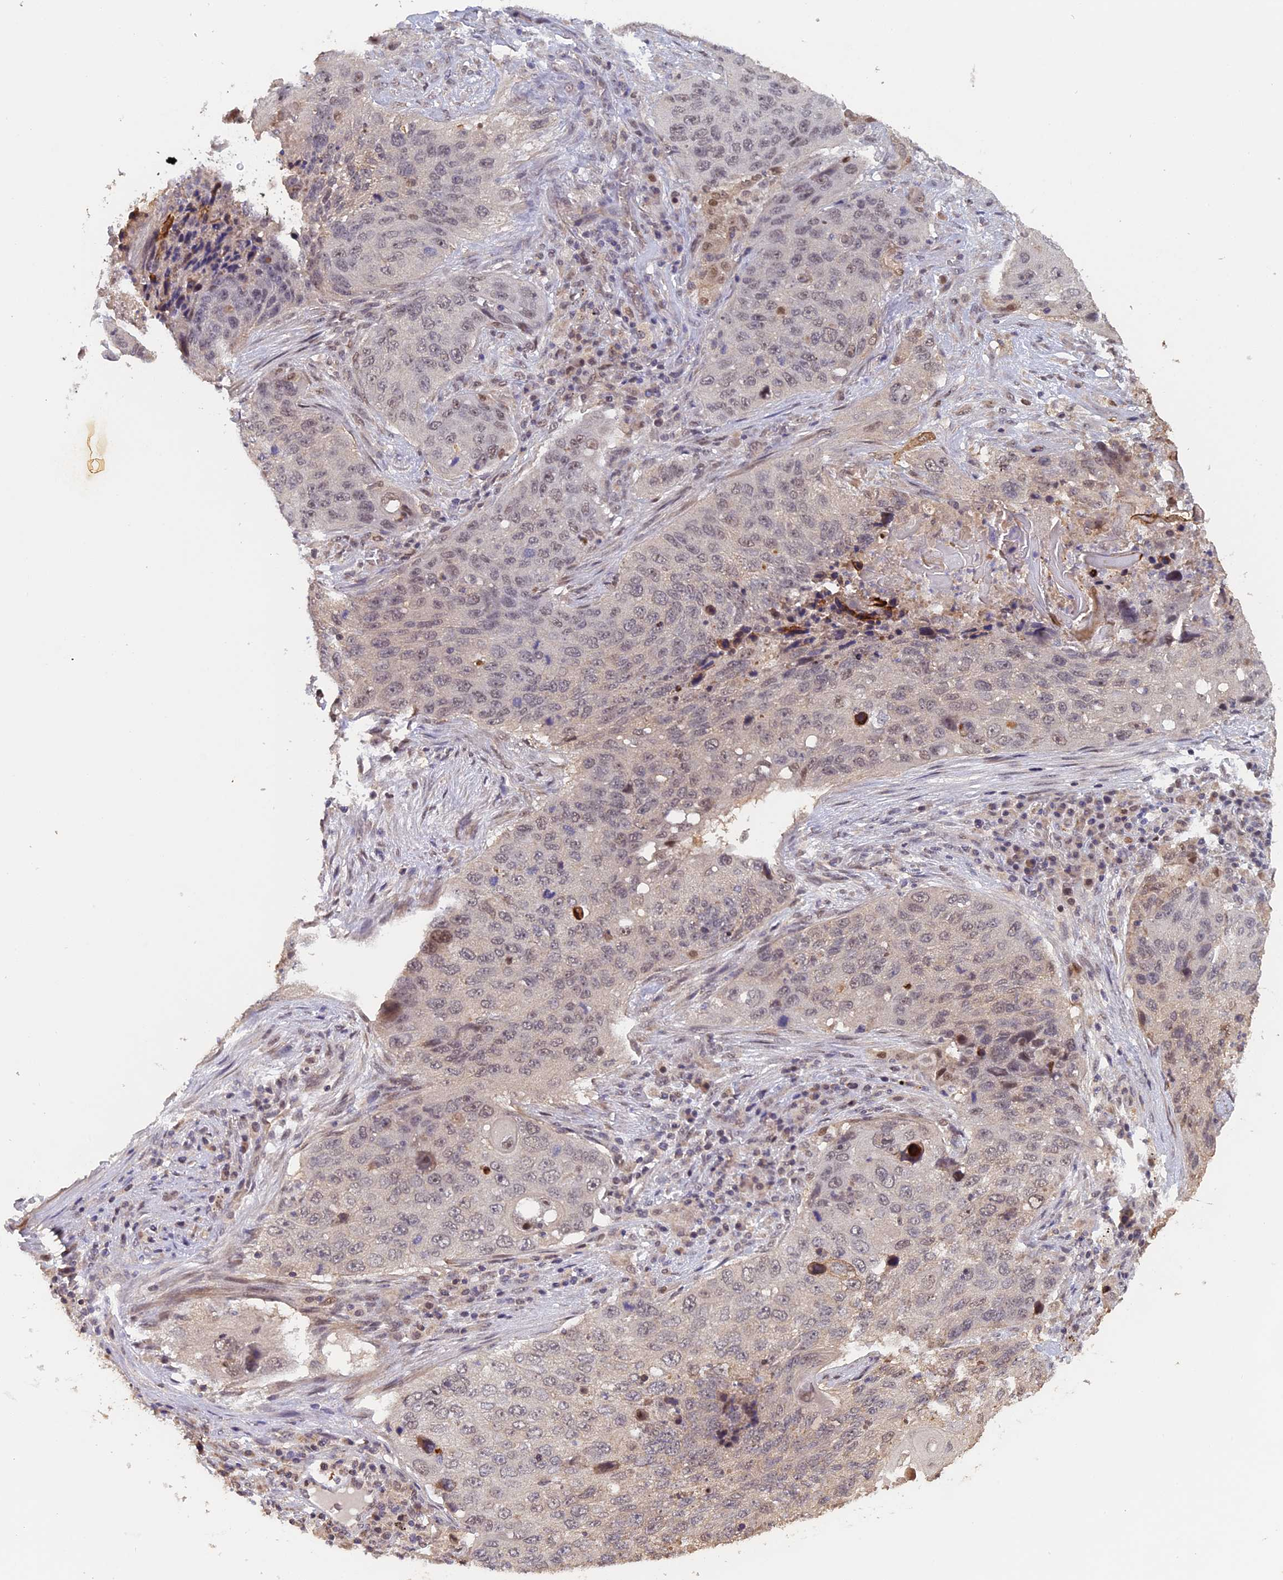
{"staining": {"intensity": "weak", "quantity": "25%-75%", "location": "cytoplasmic/membranous,nuclear"}, "tissue": "lung cancer", "cell_type": "Tumor cells", "image_type": "cancer", "snomed": [{"axis": "morphology", "description": "Squamous cell carcinoma, NOS"}, {"axis": "topography", "description": "Lung"}], "caption": "Weak cytoplasmic/membranous and nuclear protein expression is appreciated in approximately 25%-75% of tumor cells in lung cancer. The staining is performed using DAB (3,3'-diaminobenzidine) brown chromogen to label protein expression. The nuclei are counter-stained blue using hematoxylin.", "gene": "FAM98C", "patient": {"sex": "female", "age": 63}}